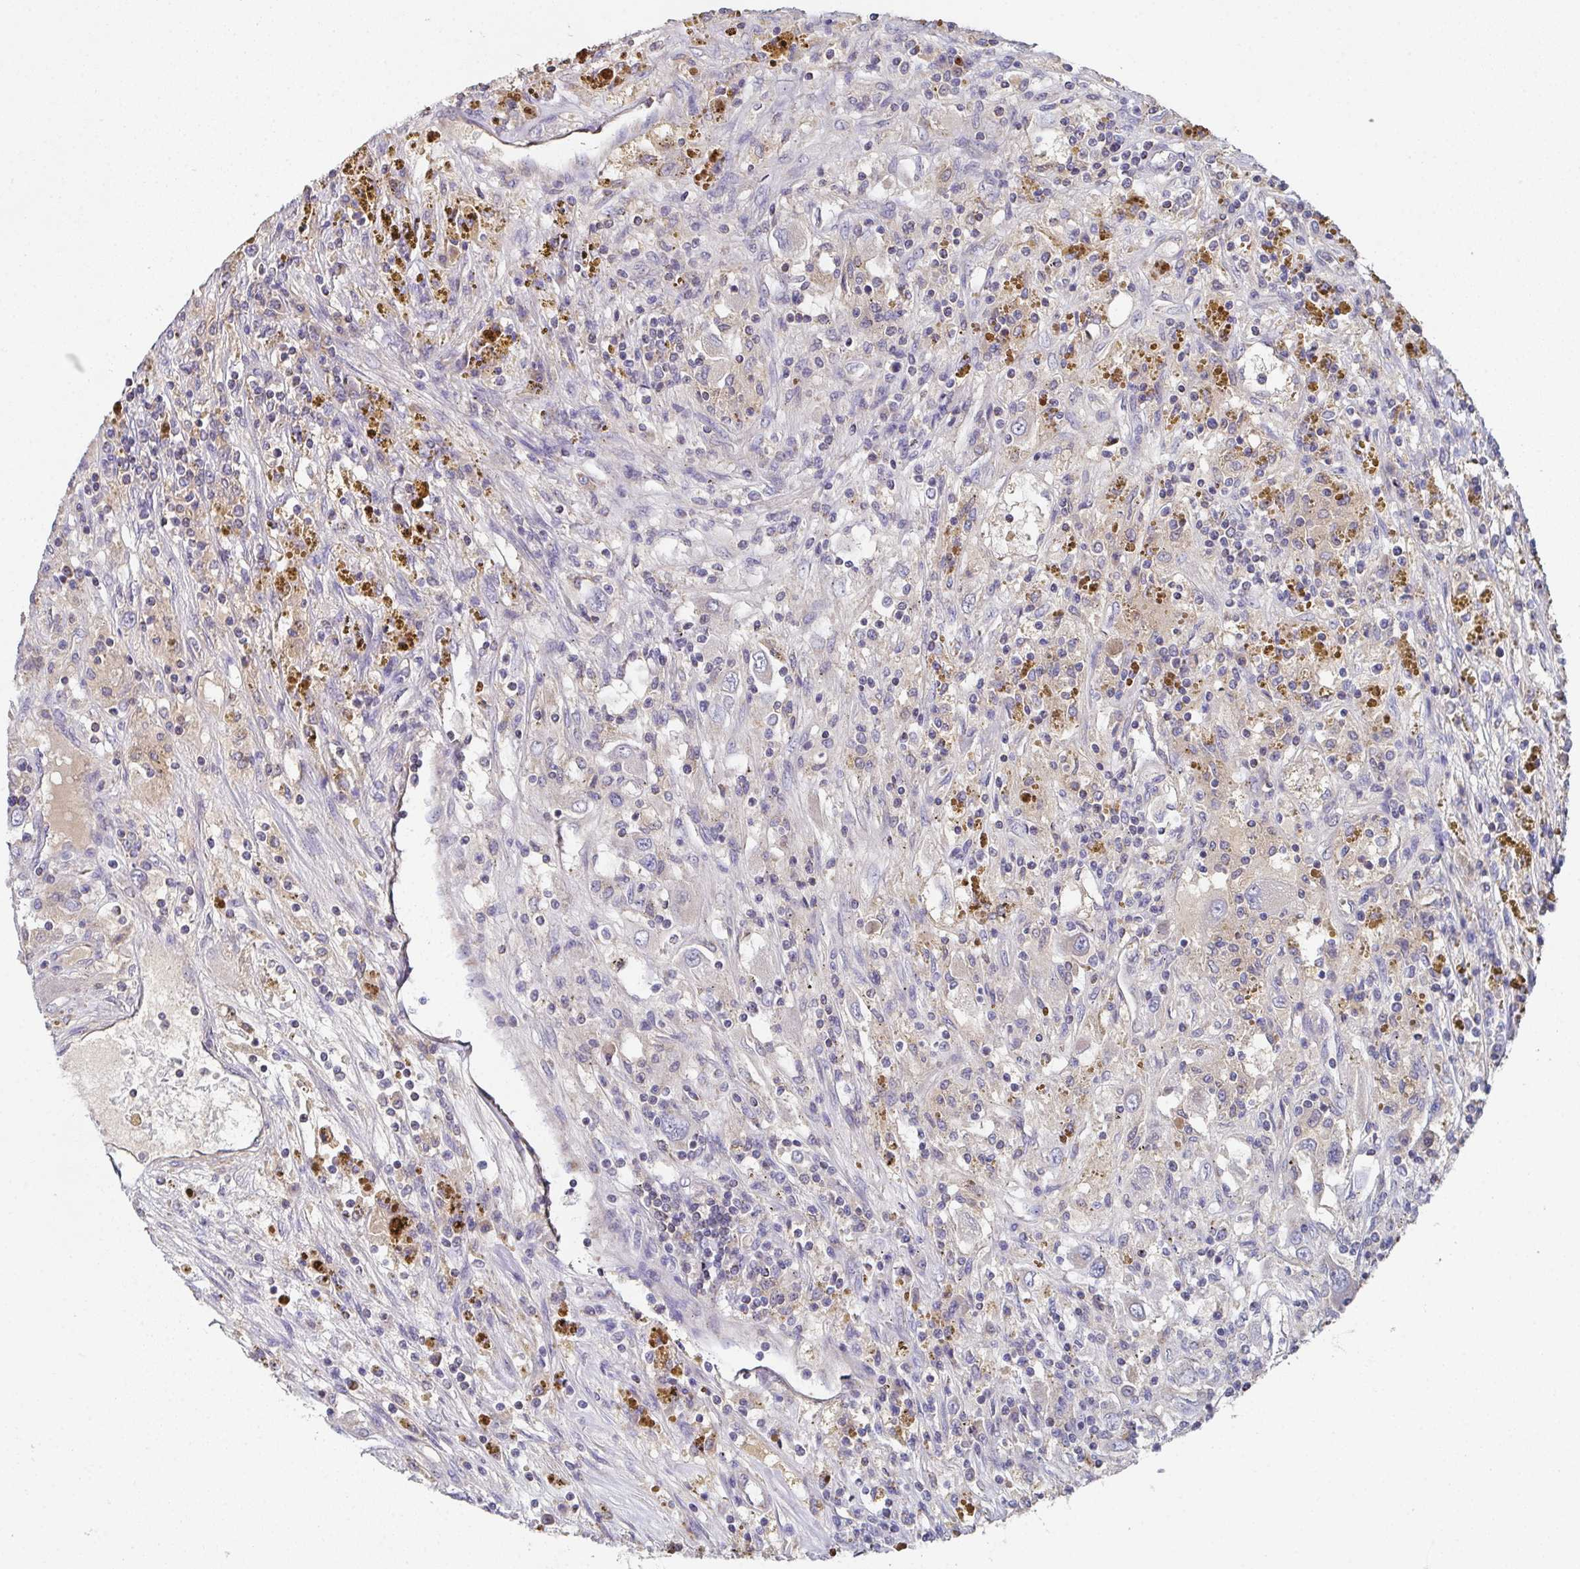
{"staining": {"intensity": "negative", "quantity": "none", "location": "none"}, "tissue": "renal cancer", "cell_type": "Tumor cells", "image_type": "cancer", "snomed": [{"axis": "morphology", "description": "Adenocarcinoma, NOS"}, {"axis": "topography", "description": "Kidney"}], "caption": "Tumor cells show no significant protein expression in adenocarcinoma (renal).", "gene": "MT-ND3", "patient": {"sex": "female", "age": 67}}